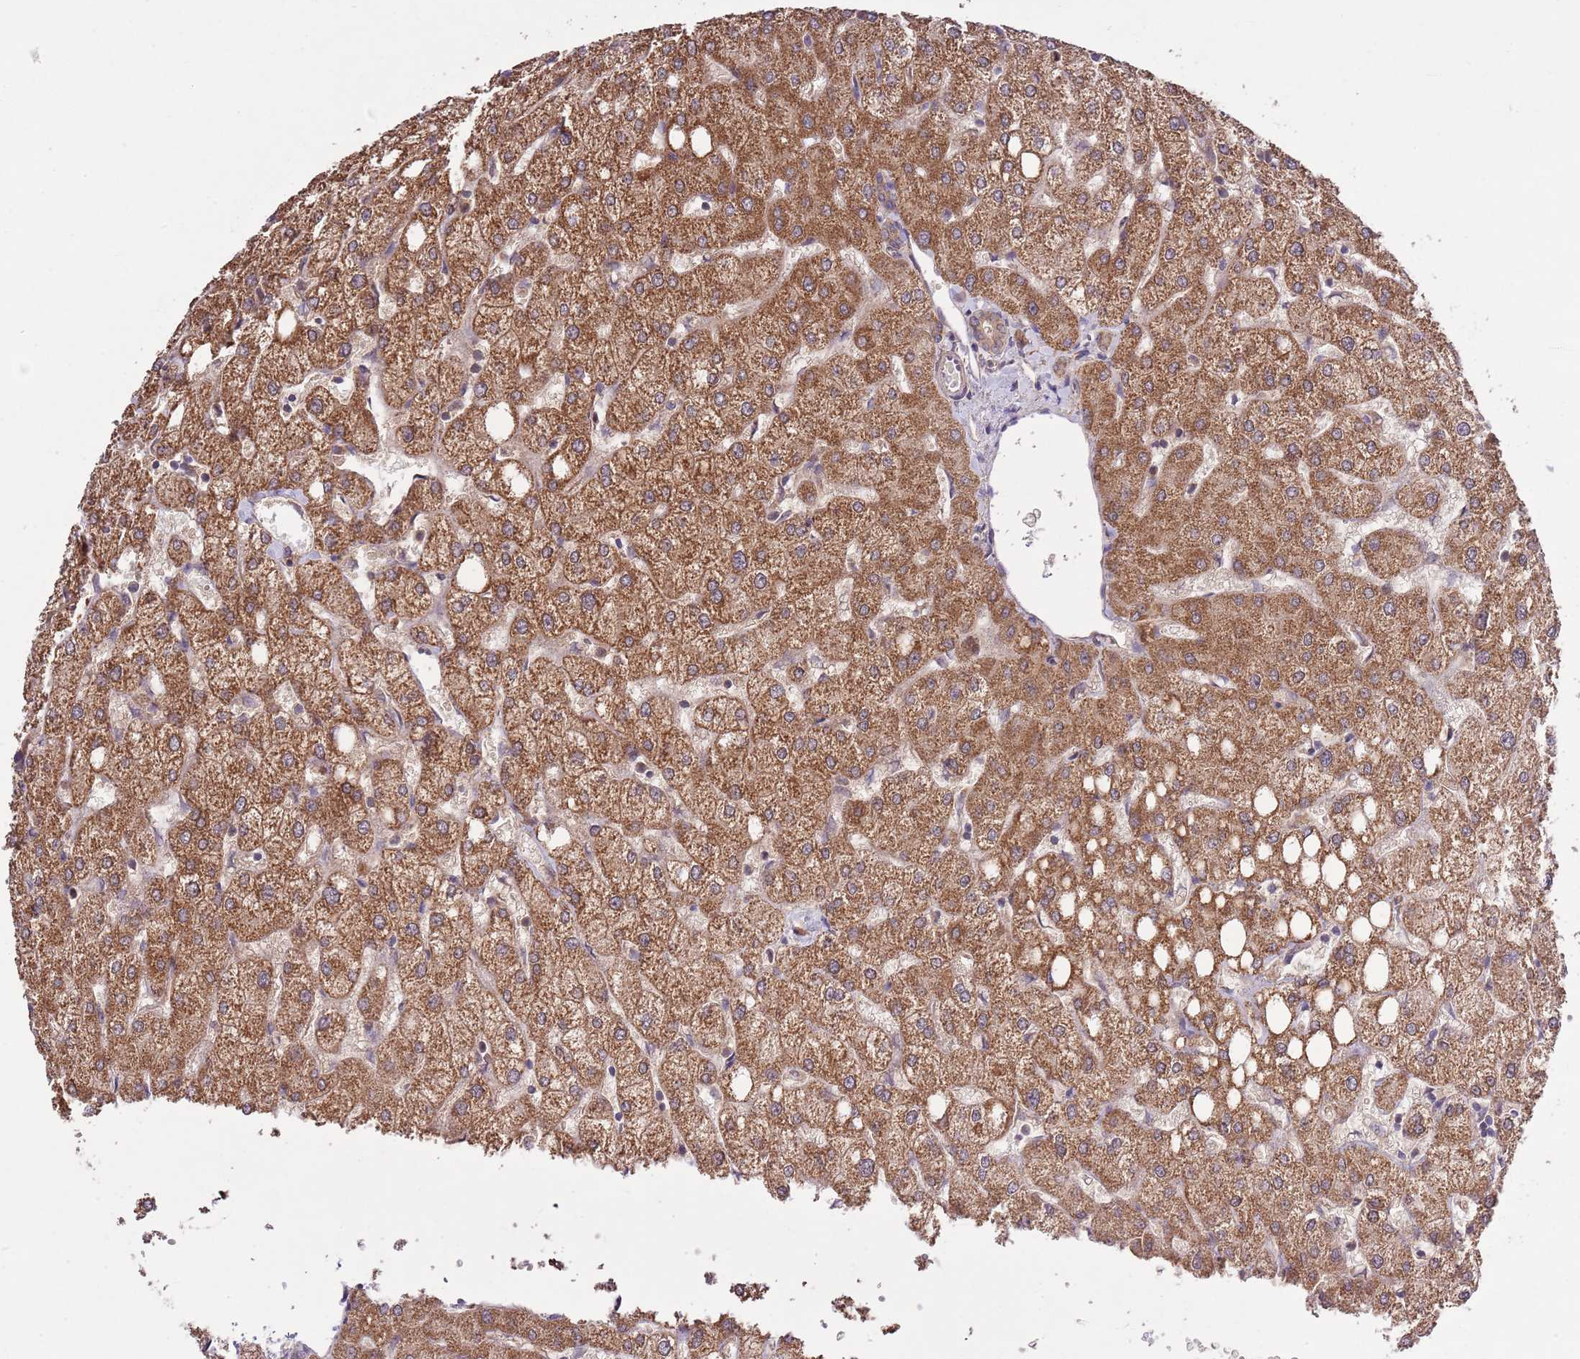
{"staining": {"intensity": "moderate", "quantity": "25%-75%", "location": "cytoplasmic/membranous"}, "tissue": "liver", "cell_type": "Cholangiocytes", "image_type": "normal", "snomed": [{"axis": "morphology", "description": "Normal tissue, NOS"}, {"axis": "topography", "description": "Liver"}], "caption": "Protein staining reveals moderate cytoplasmic/membranous staining in approximately 25%-75% of cholangiocytes in normal liver.", "gene": "MFNG", "patient": {"sex": "female", "age": 54}}